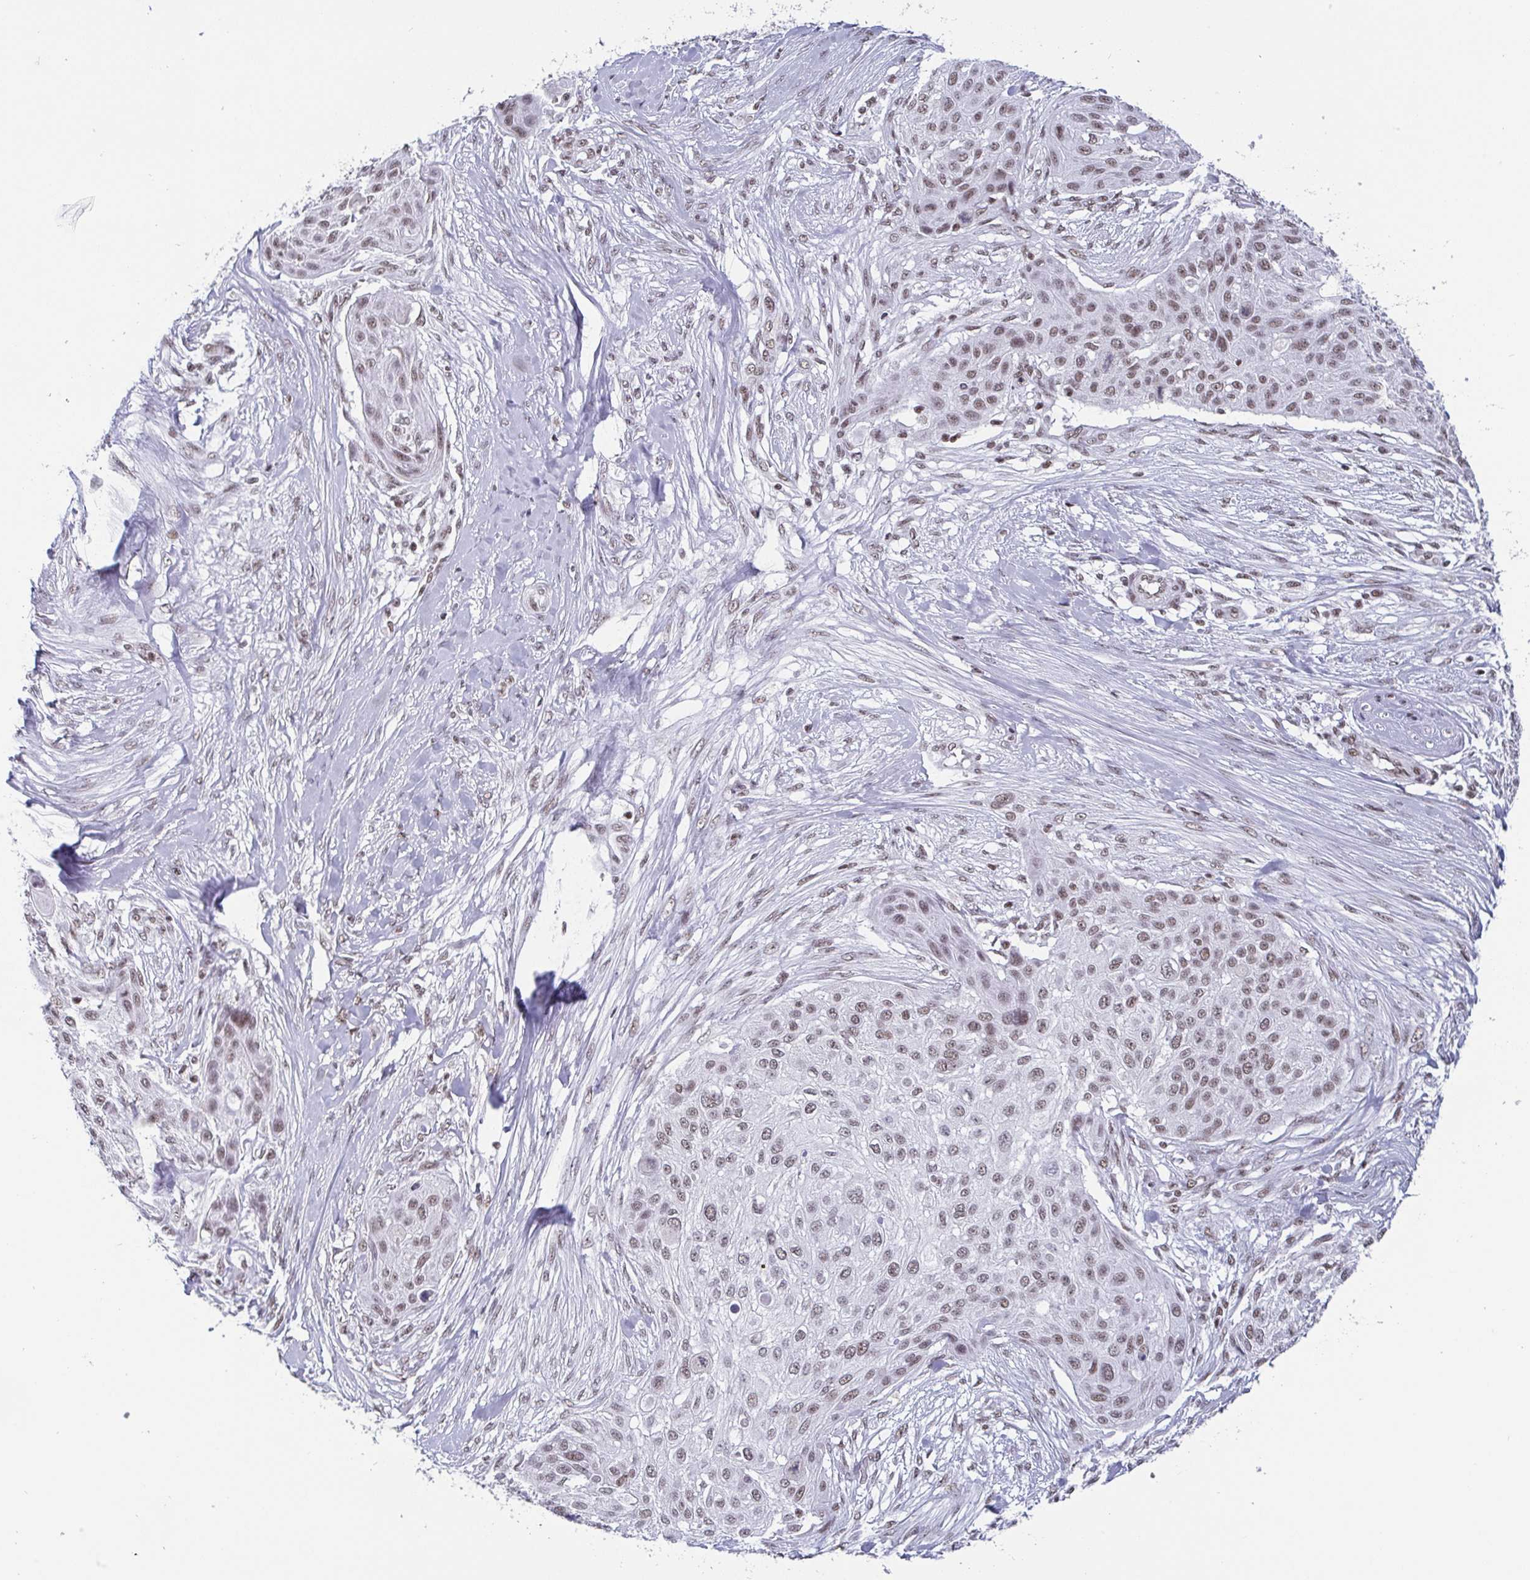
{"staining": {"intensity": "weak", "quantity": ">75%", "location": "nuclear"}, "tissue": "skin cancer", "cell_type": "Tumor cells", "image_type": "cancer", "snomed": [{"axis": "morphology", "description": "Squamous cell carcinoma, NOS"}, {"axis": "topography", "description": "Skin"}], "caption": "Squamous cell carcinoma (skin) was stained to show a protein in brown. There is low levels of weak nuclear staining in about >75% of tumor cells.", "gene": "CTCF", "patient": {"sex": "female", "age": 87}}